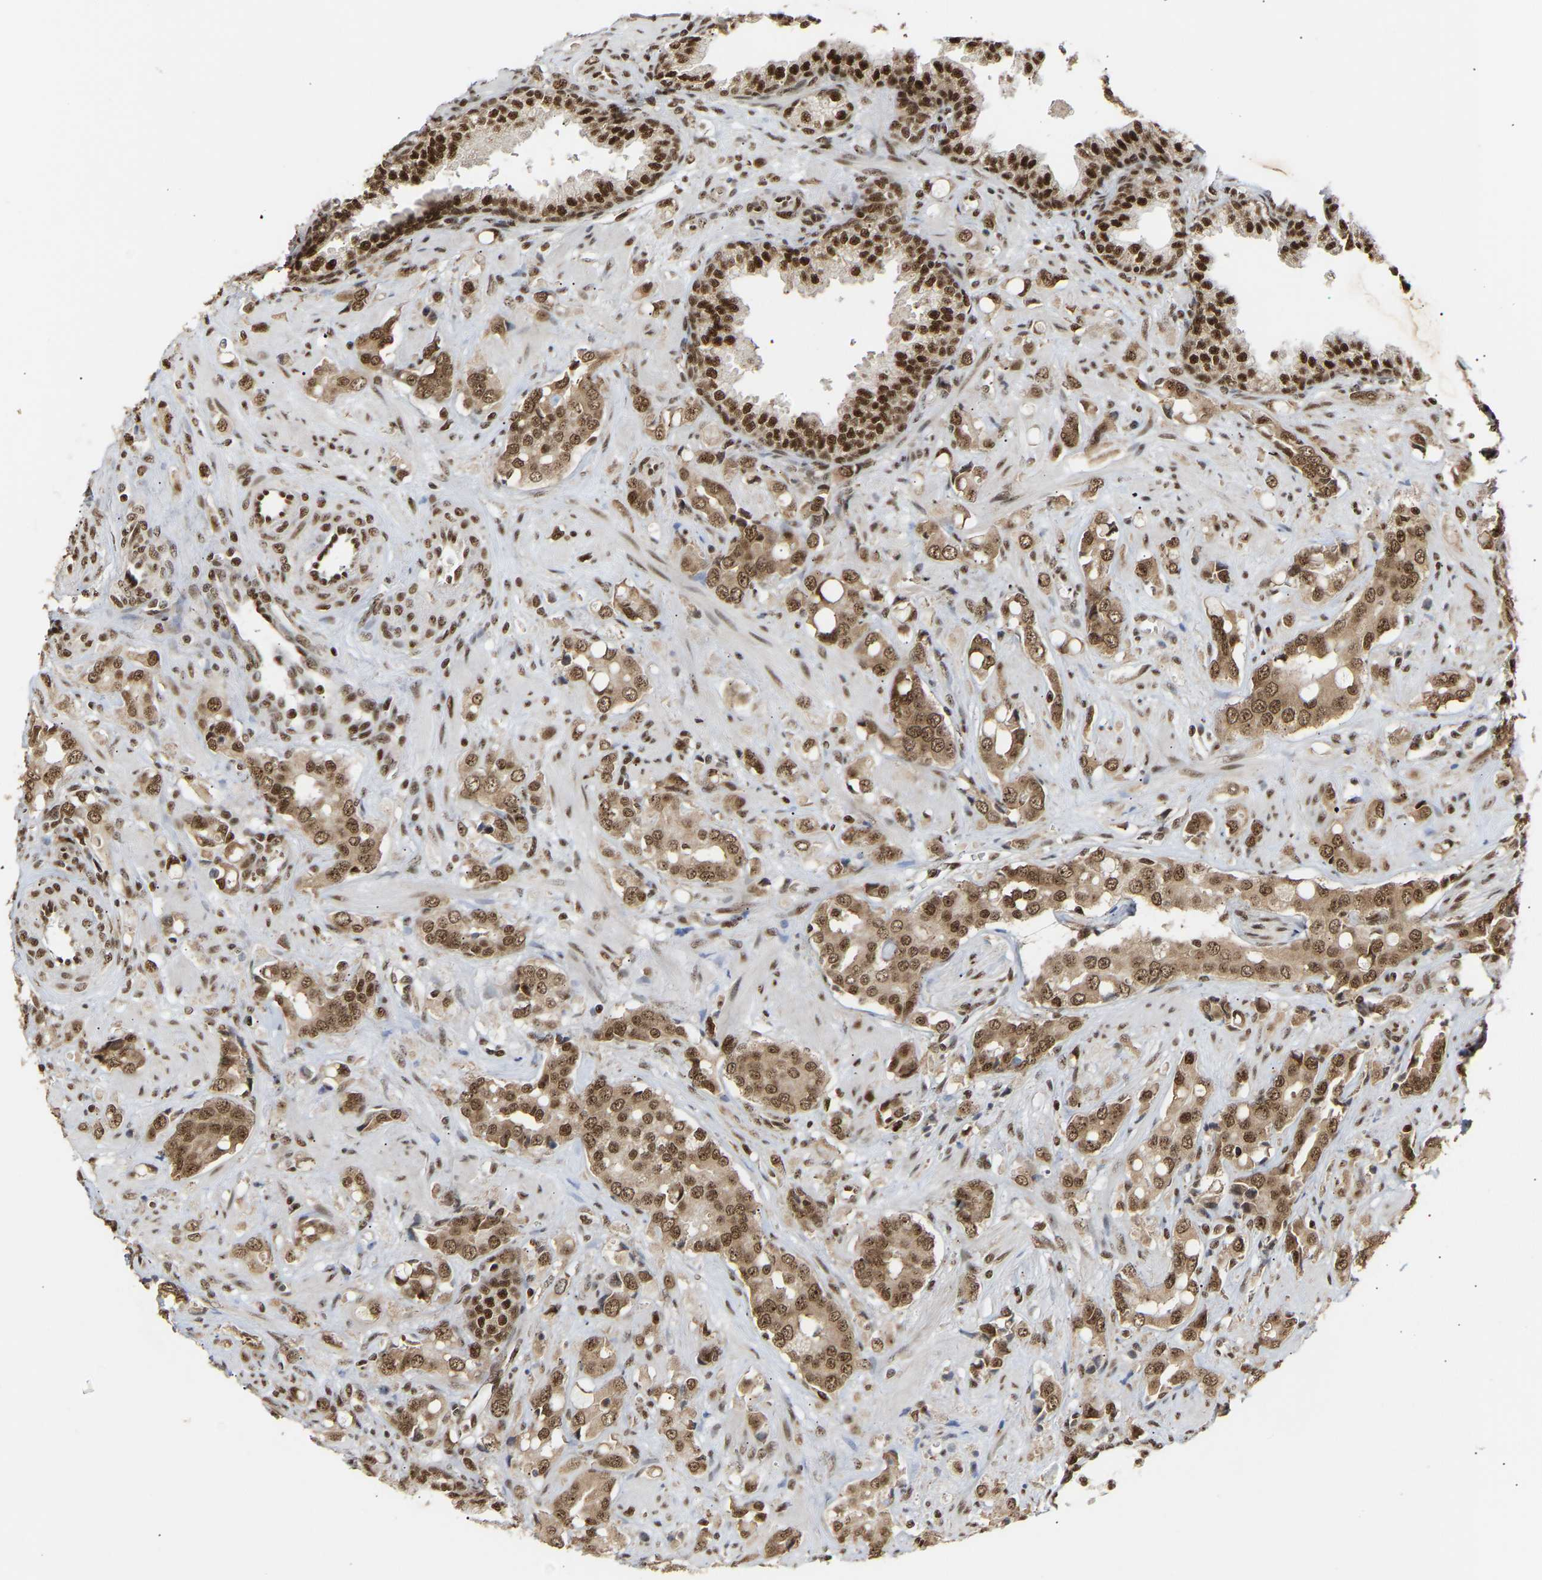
{"staining": {"intensity": "moderate", "quantity": ">75%", "location": "cytoplasmic/membranous,nuclear"}, "tissue": "prostate cancer", "cell_type": "Tumor cells", "image_type": "cancer", "snomed": [{"axis": "morphology", "description": "Adenocarcinoma, High grade"}, {"axis": "topography", "description": "Prostate"}], "caption": "Adenocarcinoma (high-grade) (prostate) stained with a brown dye displays moderate cytoplasmic/membranous and nuclear positive staining in approximately >75% of tumor cells.", "gene": "ALYREF", "patient": {"sex": "male", "age": 52}}